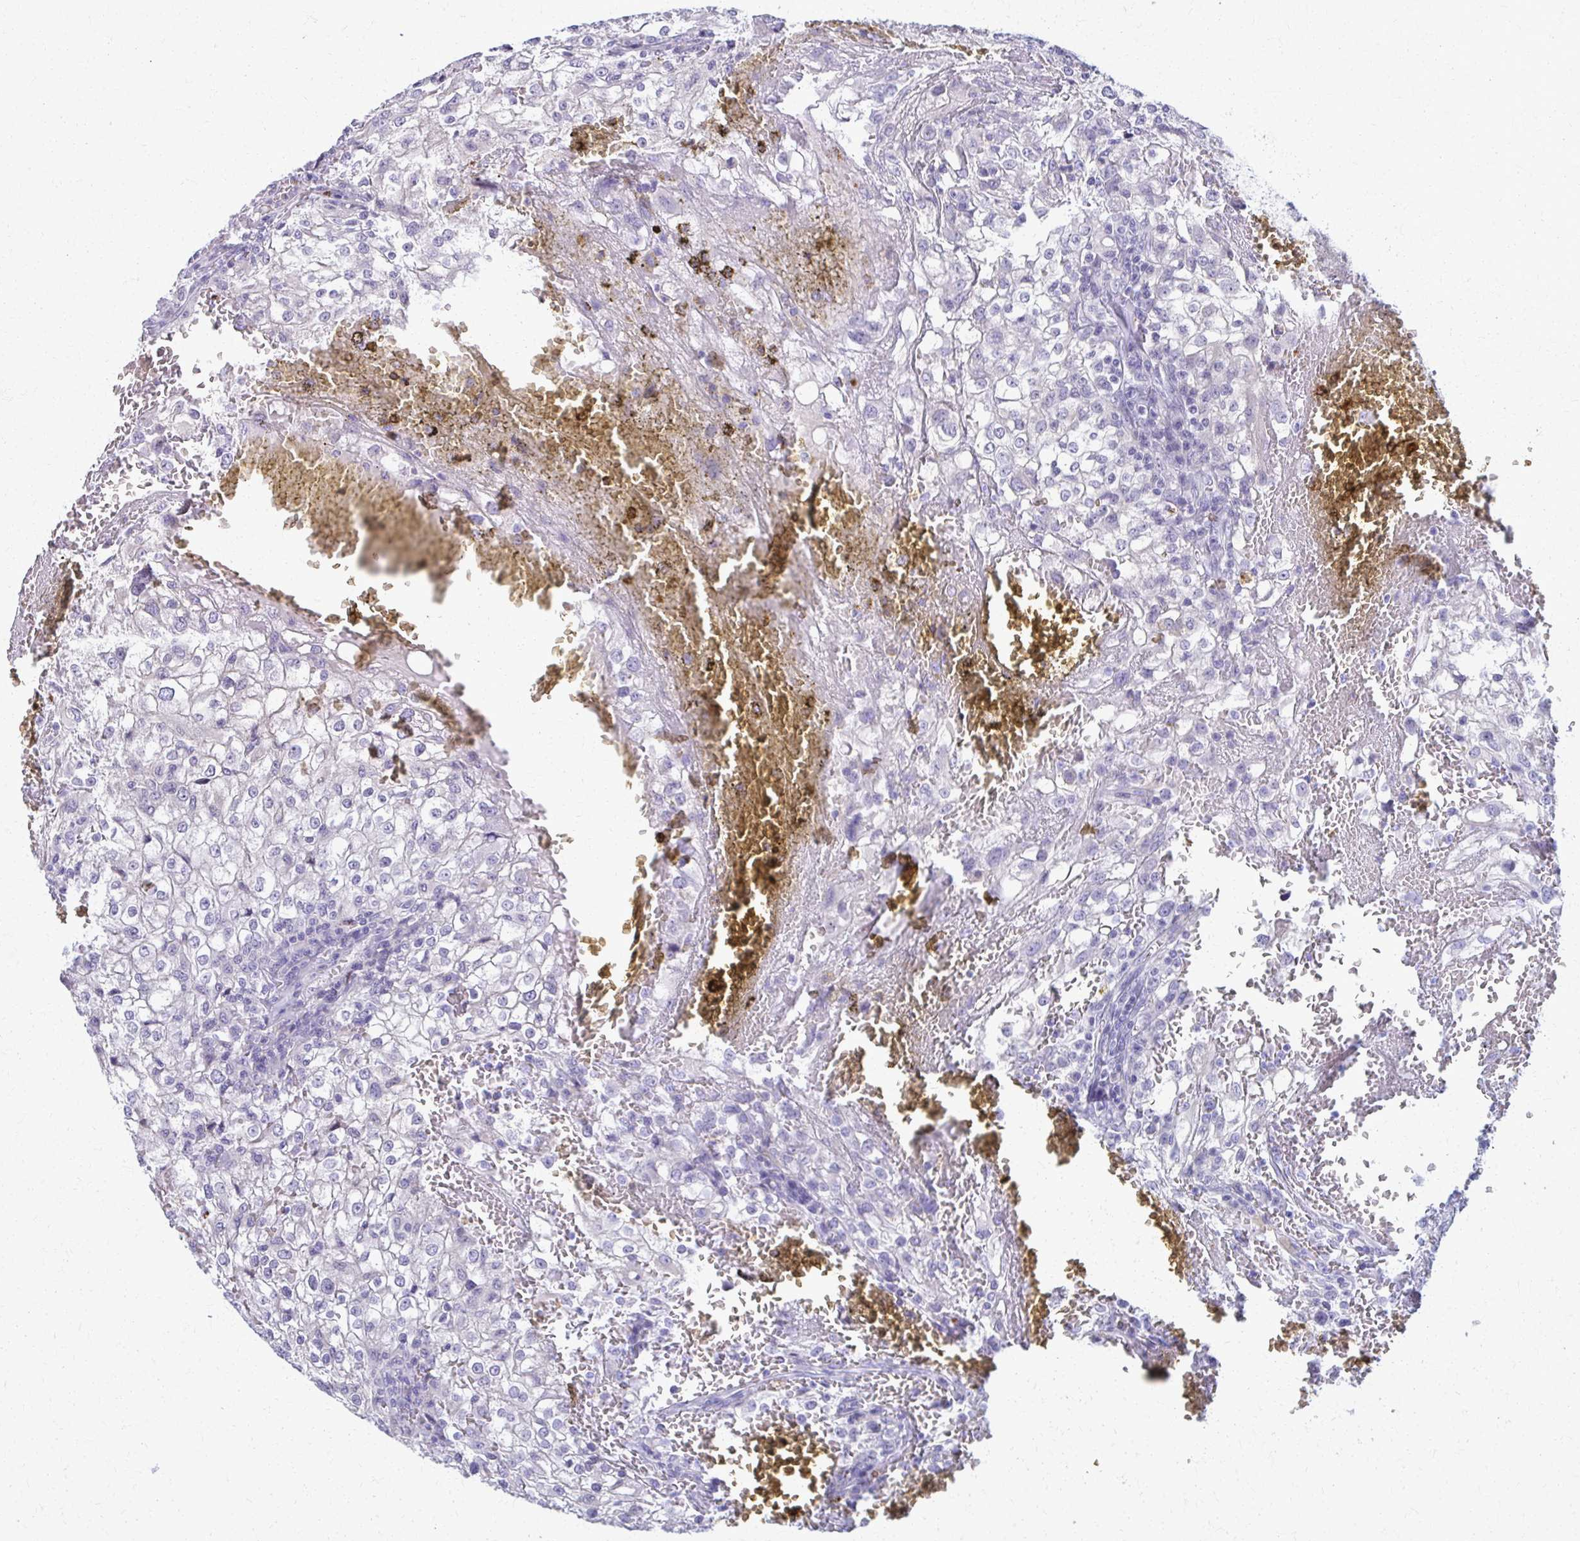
{"staining": {"intensity": "negative", "quantity": "none", "location": "none"}, "tissue": "renal cancer", "cell_type": "Tumor cells", "image_type": "cancer", "snomed": [{"axis": "morphology", "description": "Adenocarcinoma, NOS"}, {"axis": "topography", "description": "Kidney"}], "caption": "A histopathology image of renal cancer stained for a protein reveals no brown staining in tumor cells.", "gene": "OR4M1", "patient": {"sex": "female", "age": 74}}